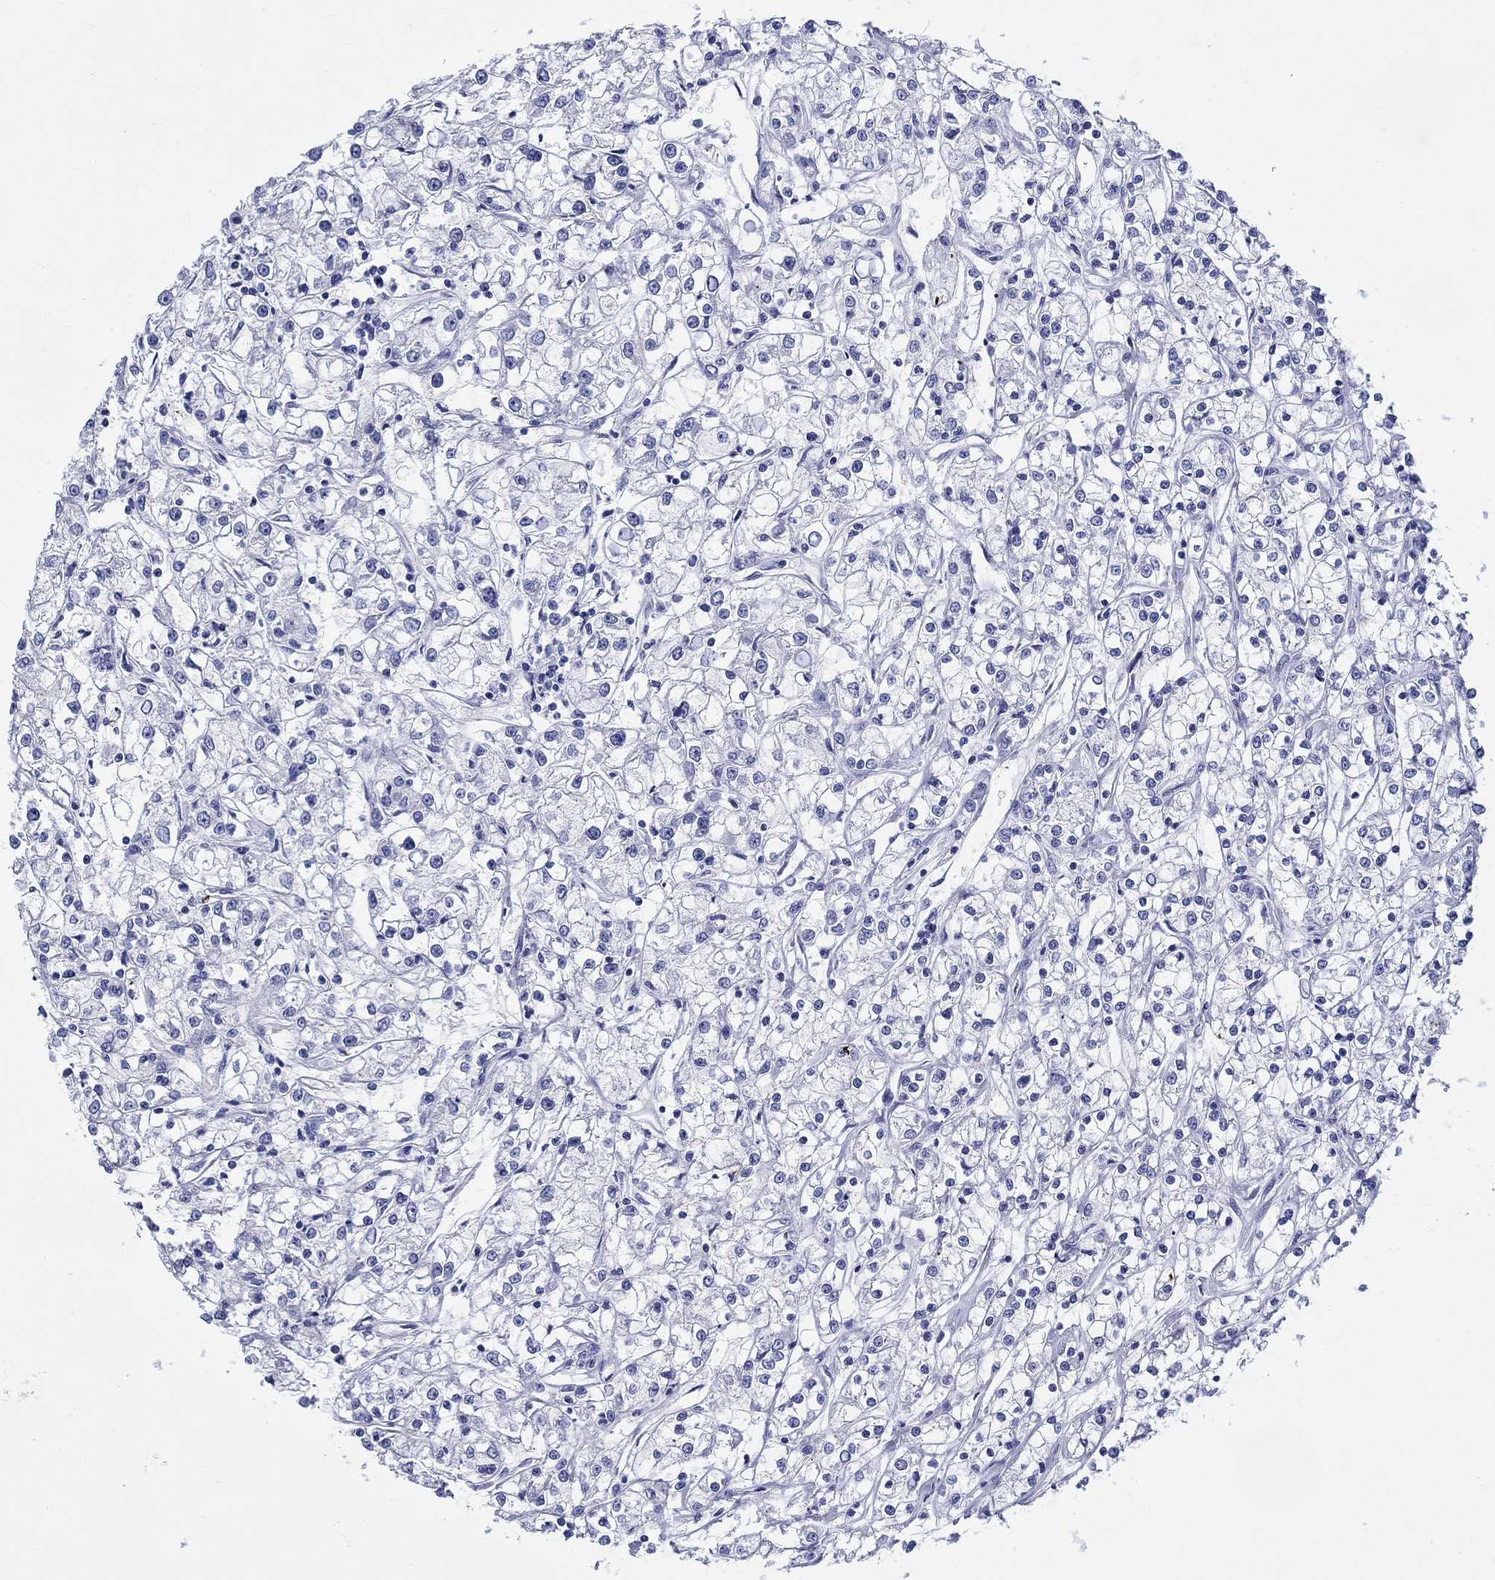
{"staining": {"intensity": "negative", "quantity": "none", "location": "none"}, "tissue": "renal cancer", "cell_type": "Tumor cells", "image_type": "cancer", "snomed": [{"axis": "morphology", "description": "Adenocarcinoma, NOS"}, {"axis": "topography", "description": "Kidney"}], "caption": "A histopathology image of renal adenocarcinoma stained for a protein demonstrates no brown staining in tumor cells.", "gene": "CRYGS", "patient": {"sex": "female", "age": 59}}